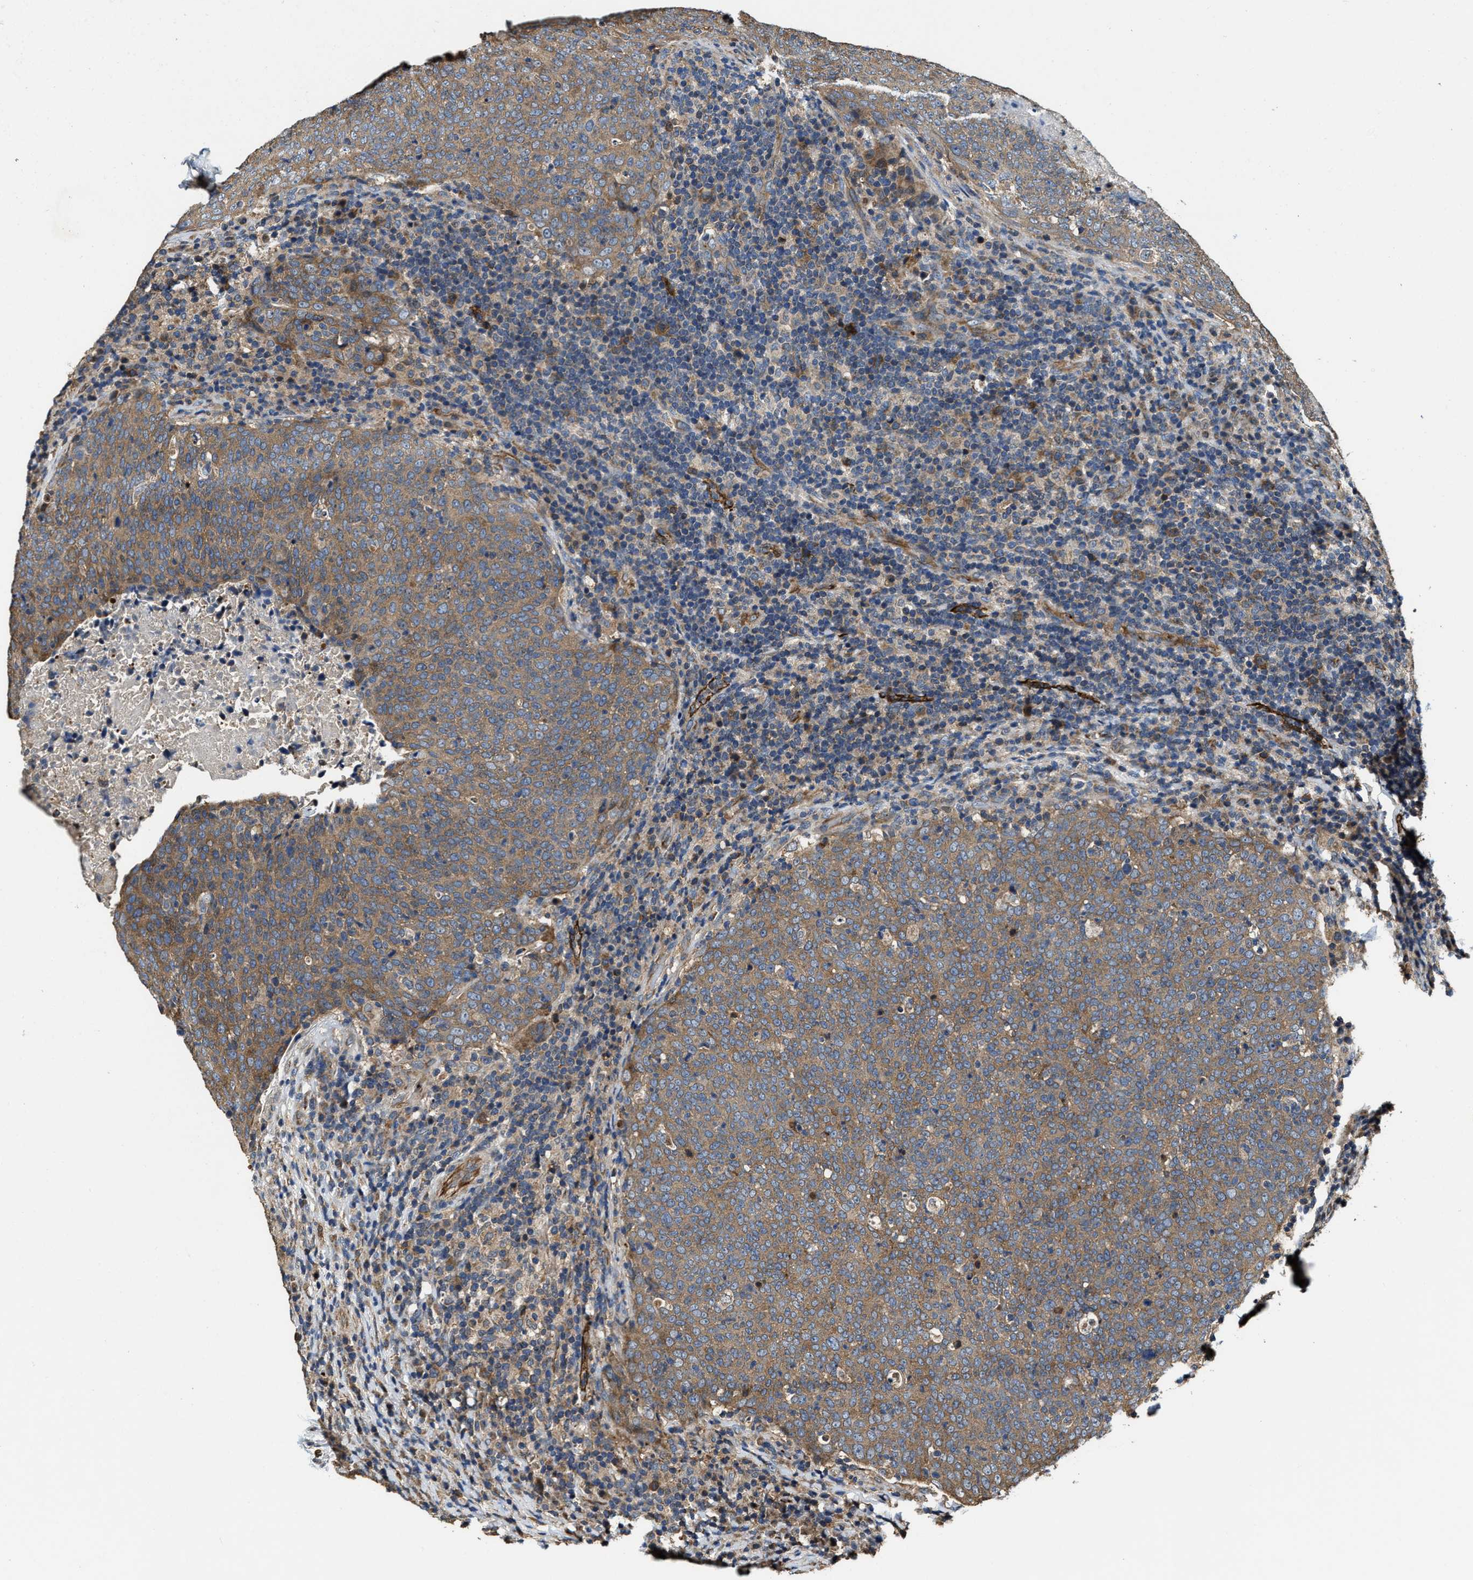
{"staining": {"intensity": "moderate", "quantity": ">75%", "location": "cytoplasmic/membranous"}, "tissue": "head and neck cancer", "cell_type": "Tumor cells", "image_type": "cancer", "snomed": [{"axis": "morphology", "description": "Squamous cell carcinoma, NOS"}, {"axis": "morphology", "description": "Squamous cell carcinoma, metastatic, NOS"}, {"axis": "topography", "description": "Lymph node"}, {"axis": "topography", "description": "Head-Neck"}], "caption": "Squamous cell carcinoma (head and neck) tissue demonstrates moderate cytoplasmic/membranous staining in approximately >75% of tumor cells", "gene": "GFRA3", "patient": {"sex": "male", "age": 62}}